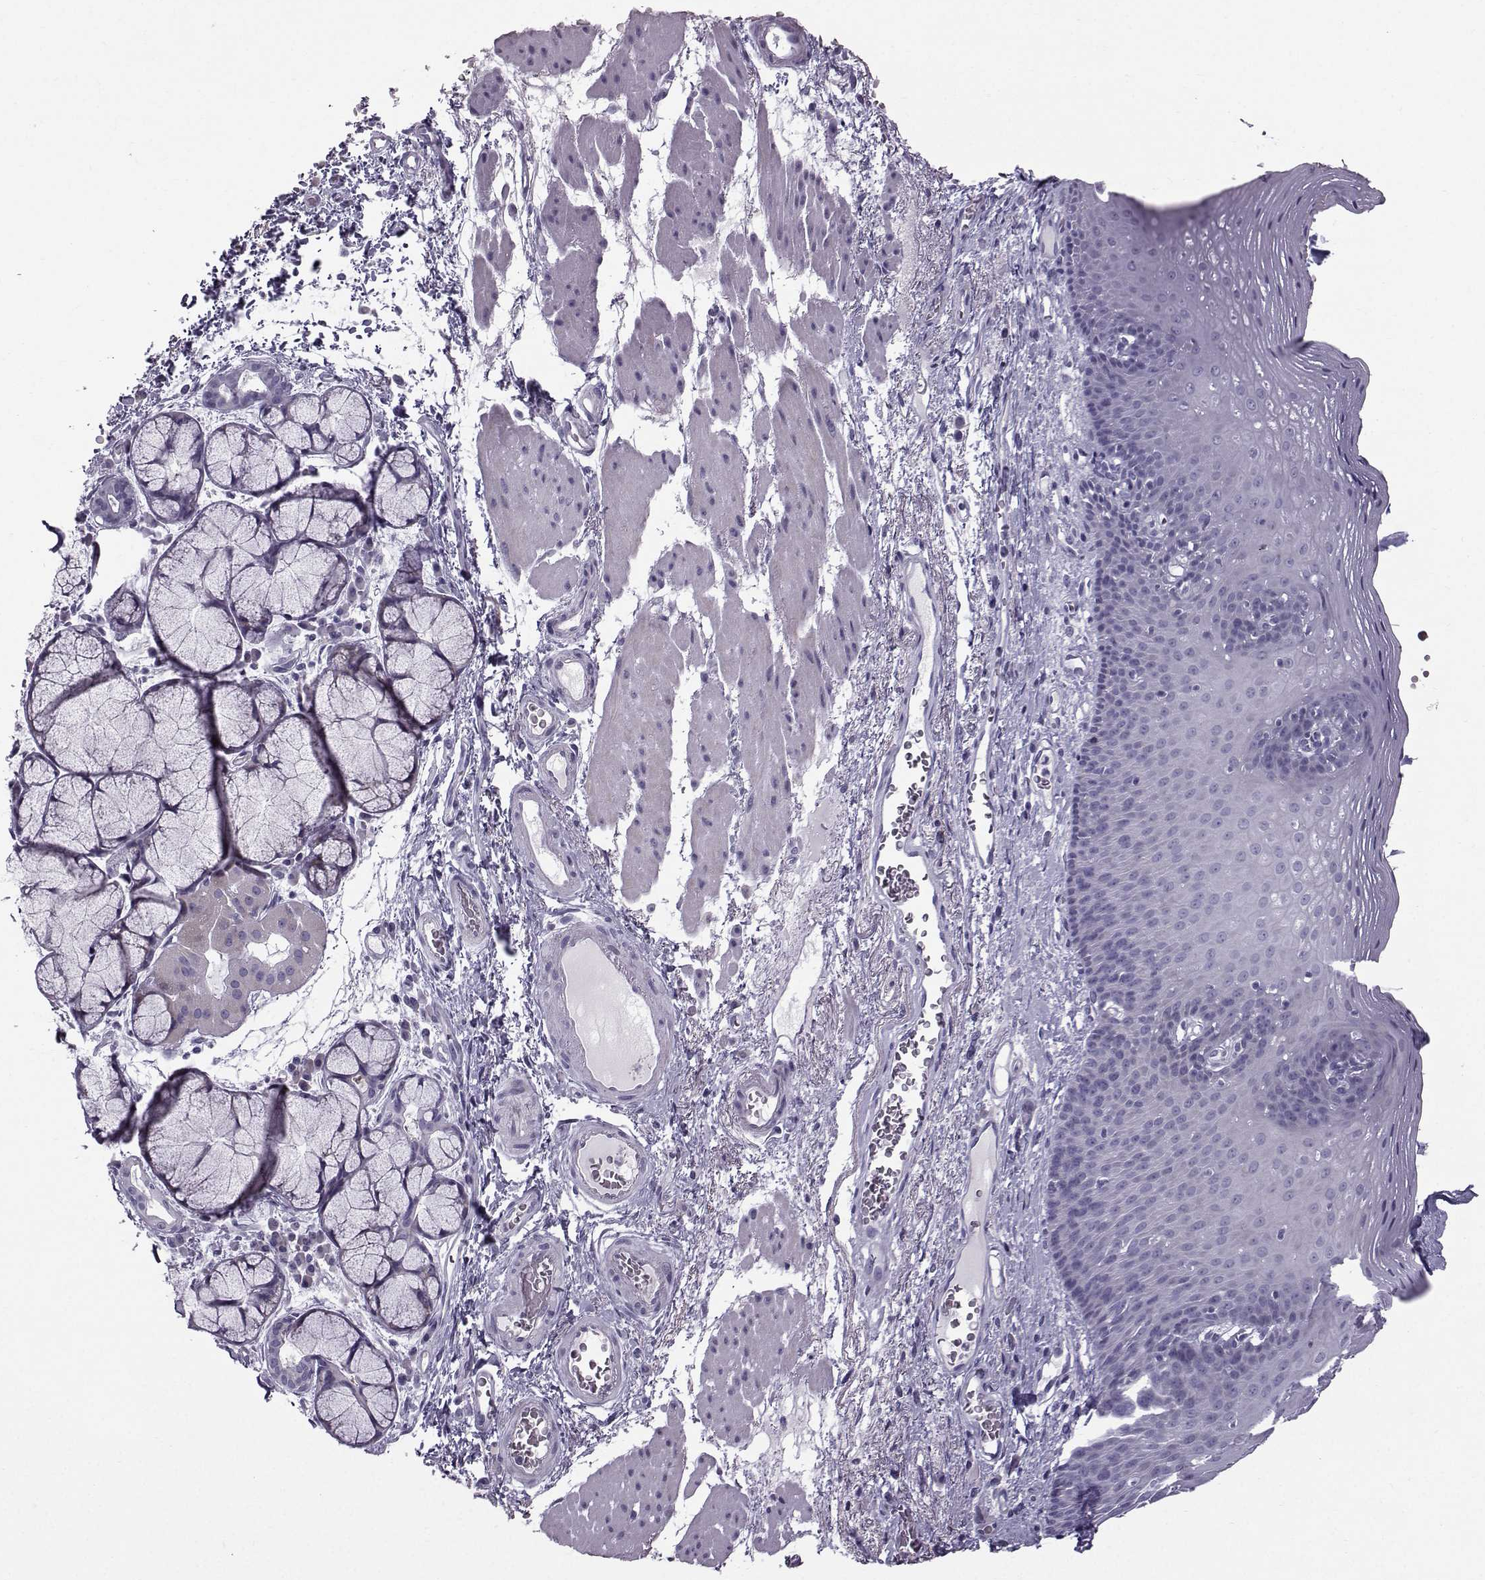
{"staining": {"intensity": "negative", "quantity": "none", "location": "none"}, "tissue": "esophagus", "cell_type": "Squamous epithelial cells", "image_type": "normal", "snomed": [{"axis": "morphology", "description": "Normal tissue, NOS"}, {"axis": "topography", "description": "Esophagus"}], "caption": "Protein analysis of benign esophagus reveals no significant expression in squamous epithelial cells.", "gene": "DMRT3", "patient": {"sex": "male", "age": 76}}